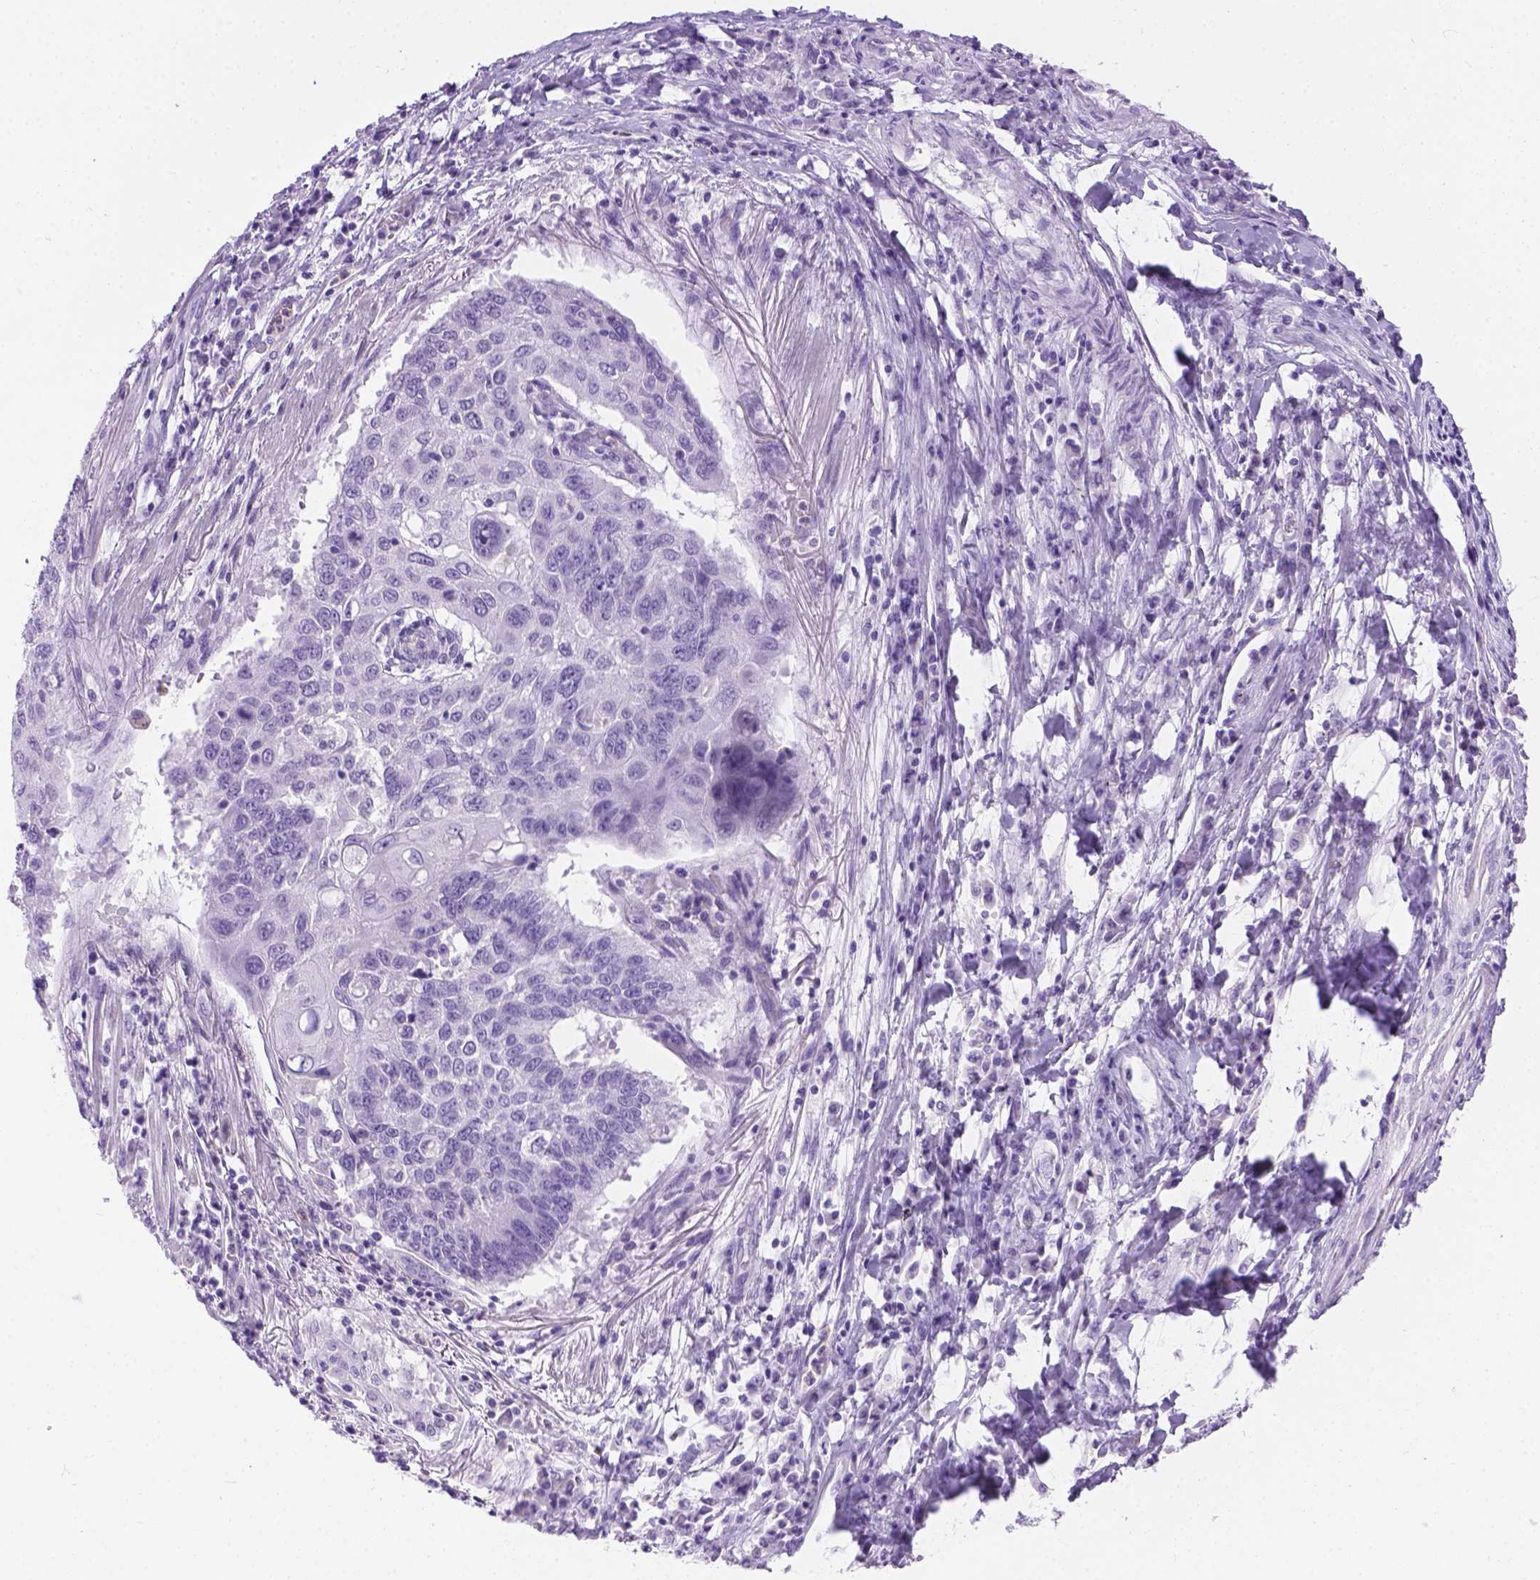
{"staining": {"intensity": "negative", "quantity": "none", "location": "none"}, "tissue": "lung cancer", "cell_type": "Tumor cells", "image_type": "cancer", "snomed": [{"axis": "morphology", "description": "Squamous cell carcinoma, NOS"}, {"axis": "topography", "description": "Lung"}], "caption": "Protein analysis of lung cancer reveals no significant positivity in tumor cells.", "gene": "TMEM38A", "patient": {"sex": "male", "age": 73}}